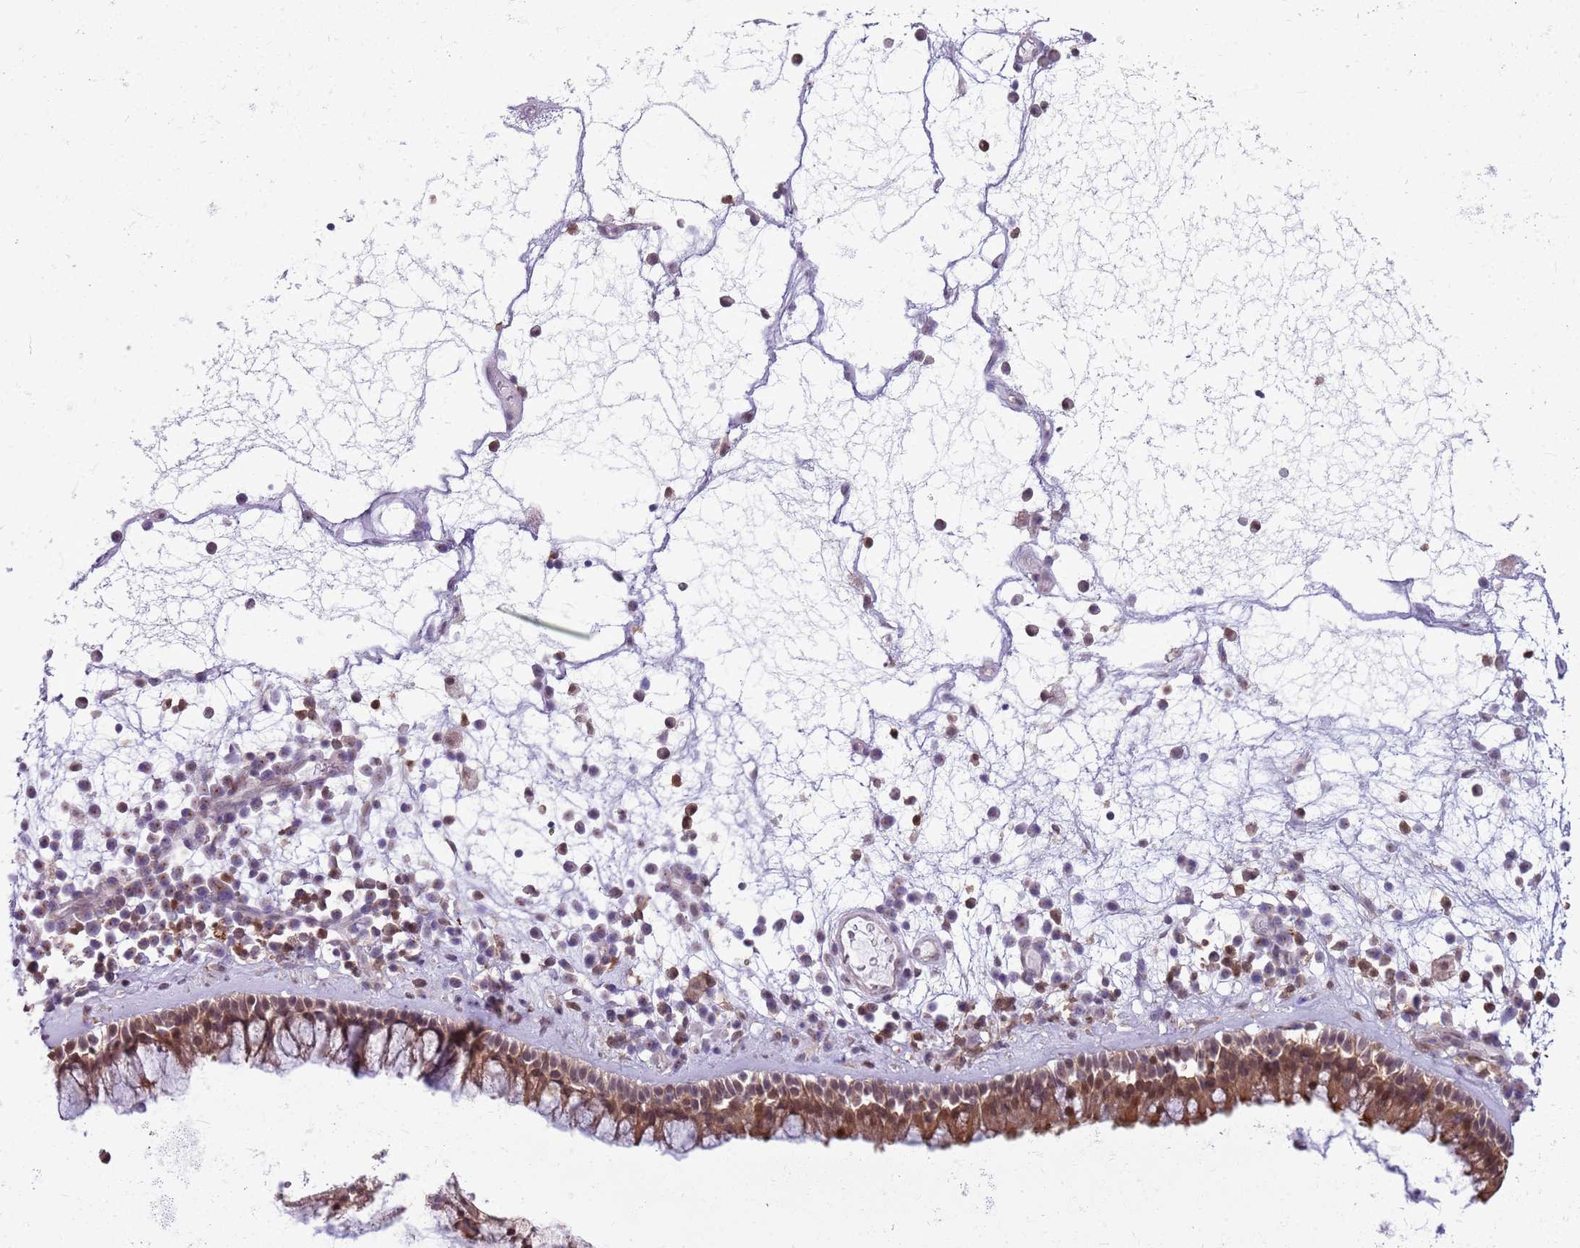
{"staining": {"intensity": "moderate", "quantity": ">75%", "location": "cytoplasmic/membranous,nuclear"}, "tissue": "nasopharynx", "cell_type": "Respiratory epithelial cells", "image_type": "normal", "snomed": [{"axis": "morphology", "description": "Normal tissue, NOS"}, {"axis": "morphology", "description": "Inflammation, NOS"}, {"axis": "topography", "description": "Nasopharynx"}], "caption": "Immunohistochemical staining of unremarkable nasopharynx shows >75% levels of moderate cytoplasmic/membranous,nuclear protein expression in about >75% of respiratory epithelial cells.", "gene": "DHX32", "patient": {"sex": "male", "age": 70}}